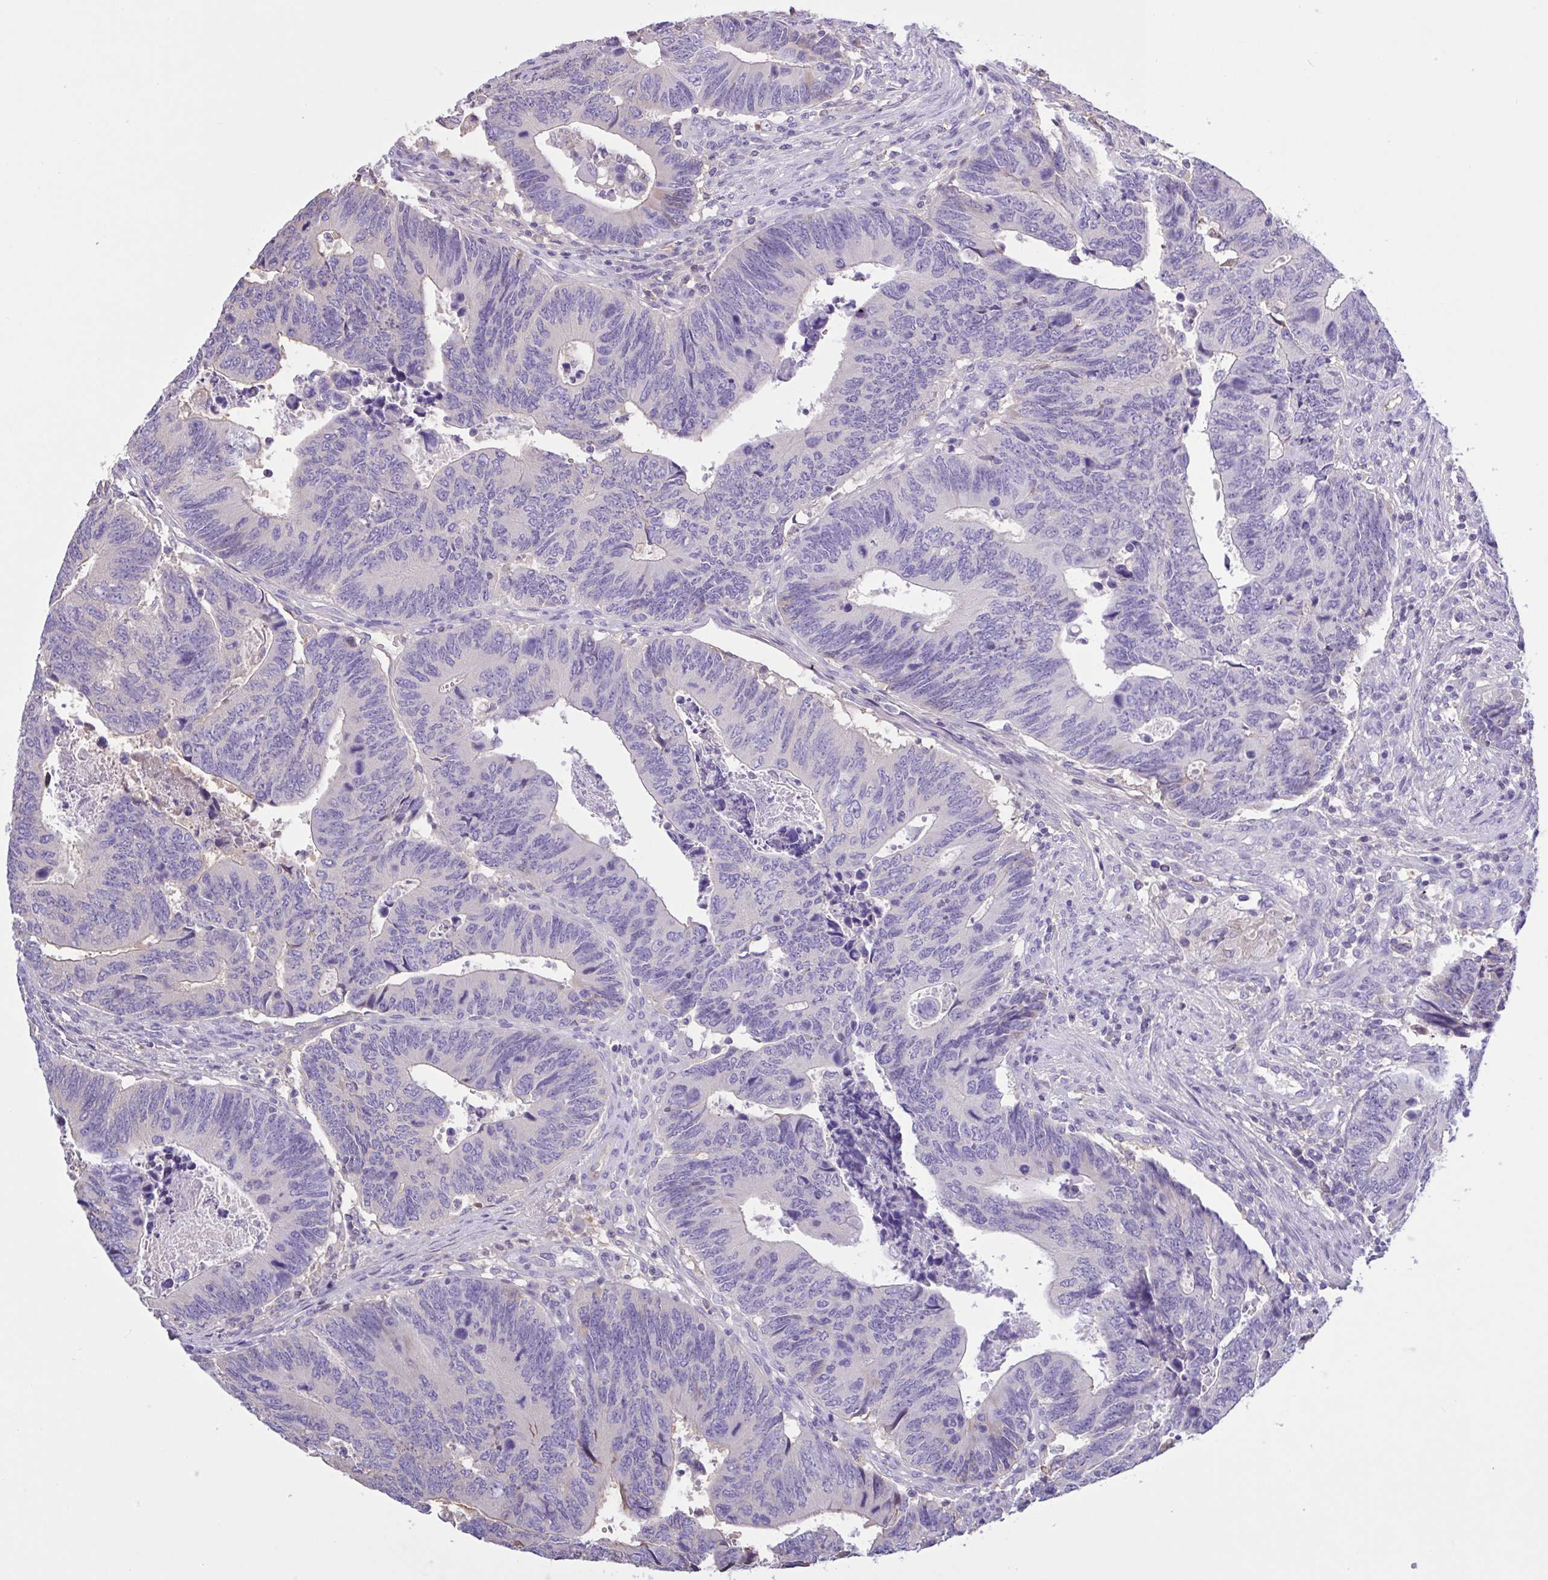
{"staining": {"intensity": "negative", "quantity": "none", "location": "none"}, "tissue": "colorectal cancer", "cell_type": "Tumor cells", "image_type": "cancer", "snomed": [{"axis": "morphology", "description": "Adenocarcinoma, NOS"}, {"axis": "topography", "description": "Colon"}], "caption": "This is a micrograph of IHC staining of colorectal cancer, which shows no staining in tumor cells.", "gene": "LARGE2", "patient": {"sex": "male", "age": 87}}